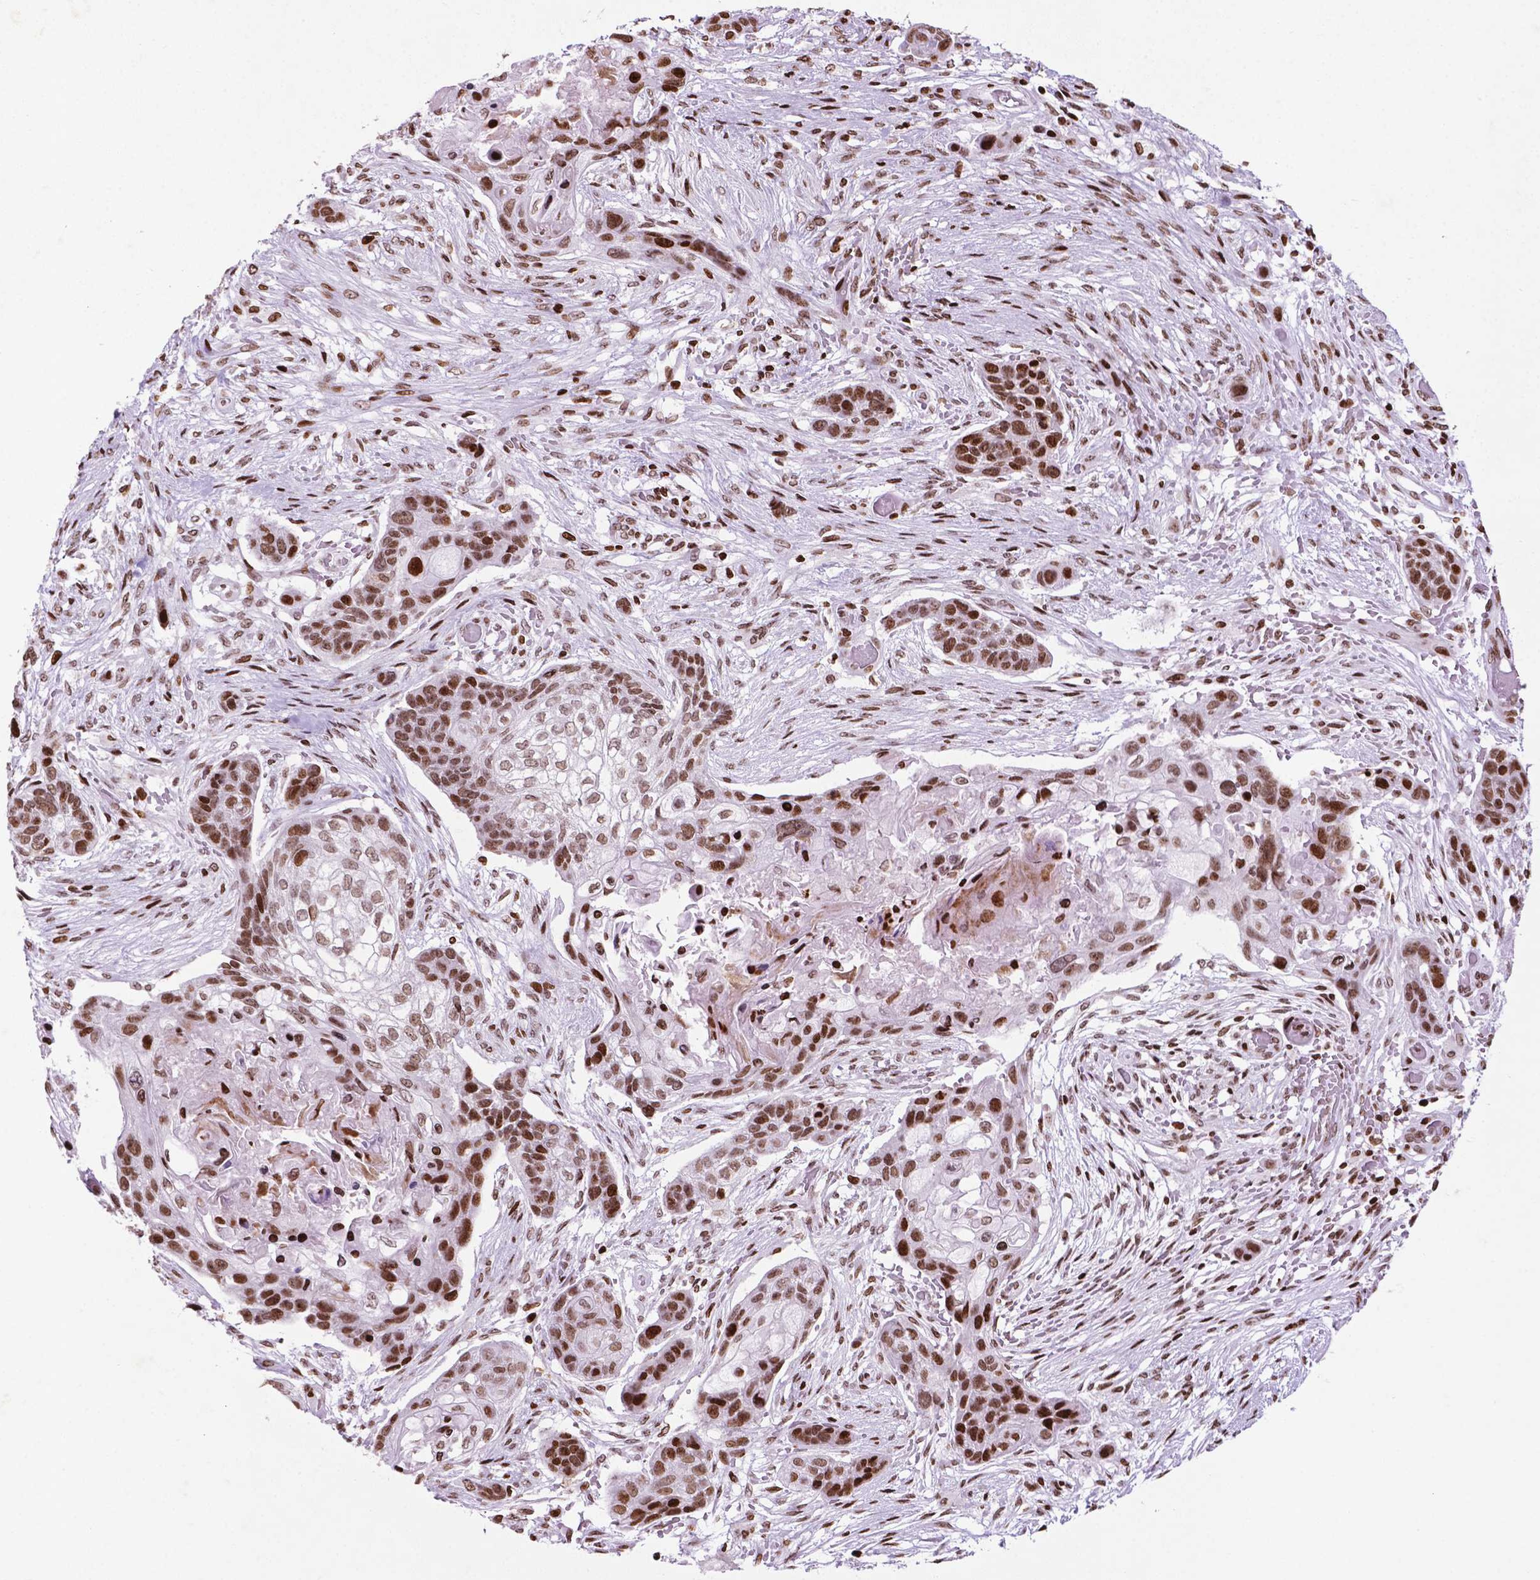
{"staining": {"intensity": "moderate", "quantity": ">75%", "location": "nuclear"}, "tissue": "lung cancer", "cell_type": "Tumor cells", "image_type": "cancer", "snomed": [{"axis": "morphology", "description": "Squamous cell carcinoma, NOS"}, {"axis": "topography", "description": "Lung"}], "caption": "DAB (3,3'-diaminobenzidine) immunohistochemical staining of lung cancer displays moderate nuclear protein positivity in approximately >75% of tumor cells. The protein of interest is stained brown, and the nuclei are stained in blue (DAB IHC with brightfield microscopy, high magnification).", "gene": "TMEM250", "patient": {"sex": "male", "age": 69}}